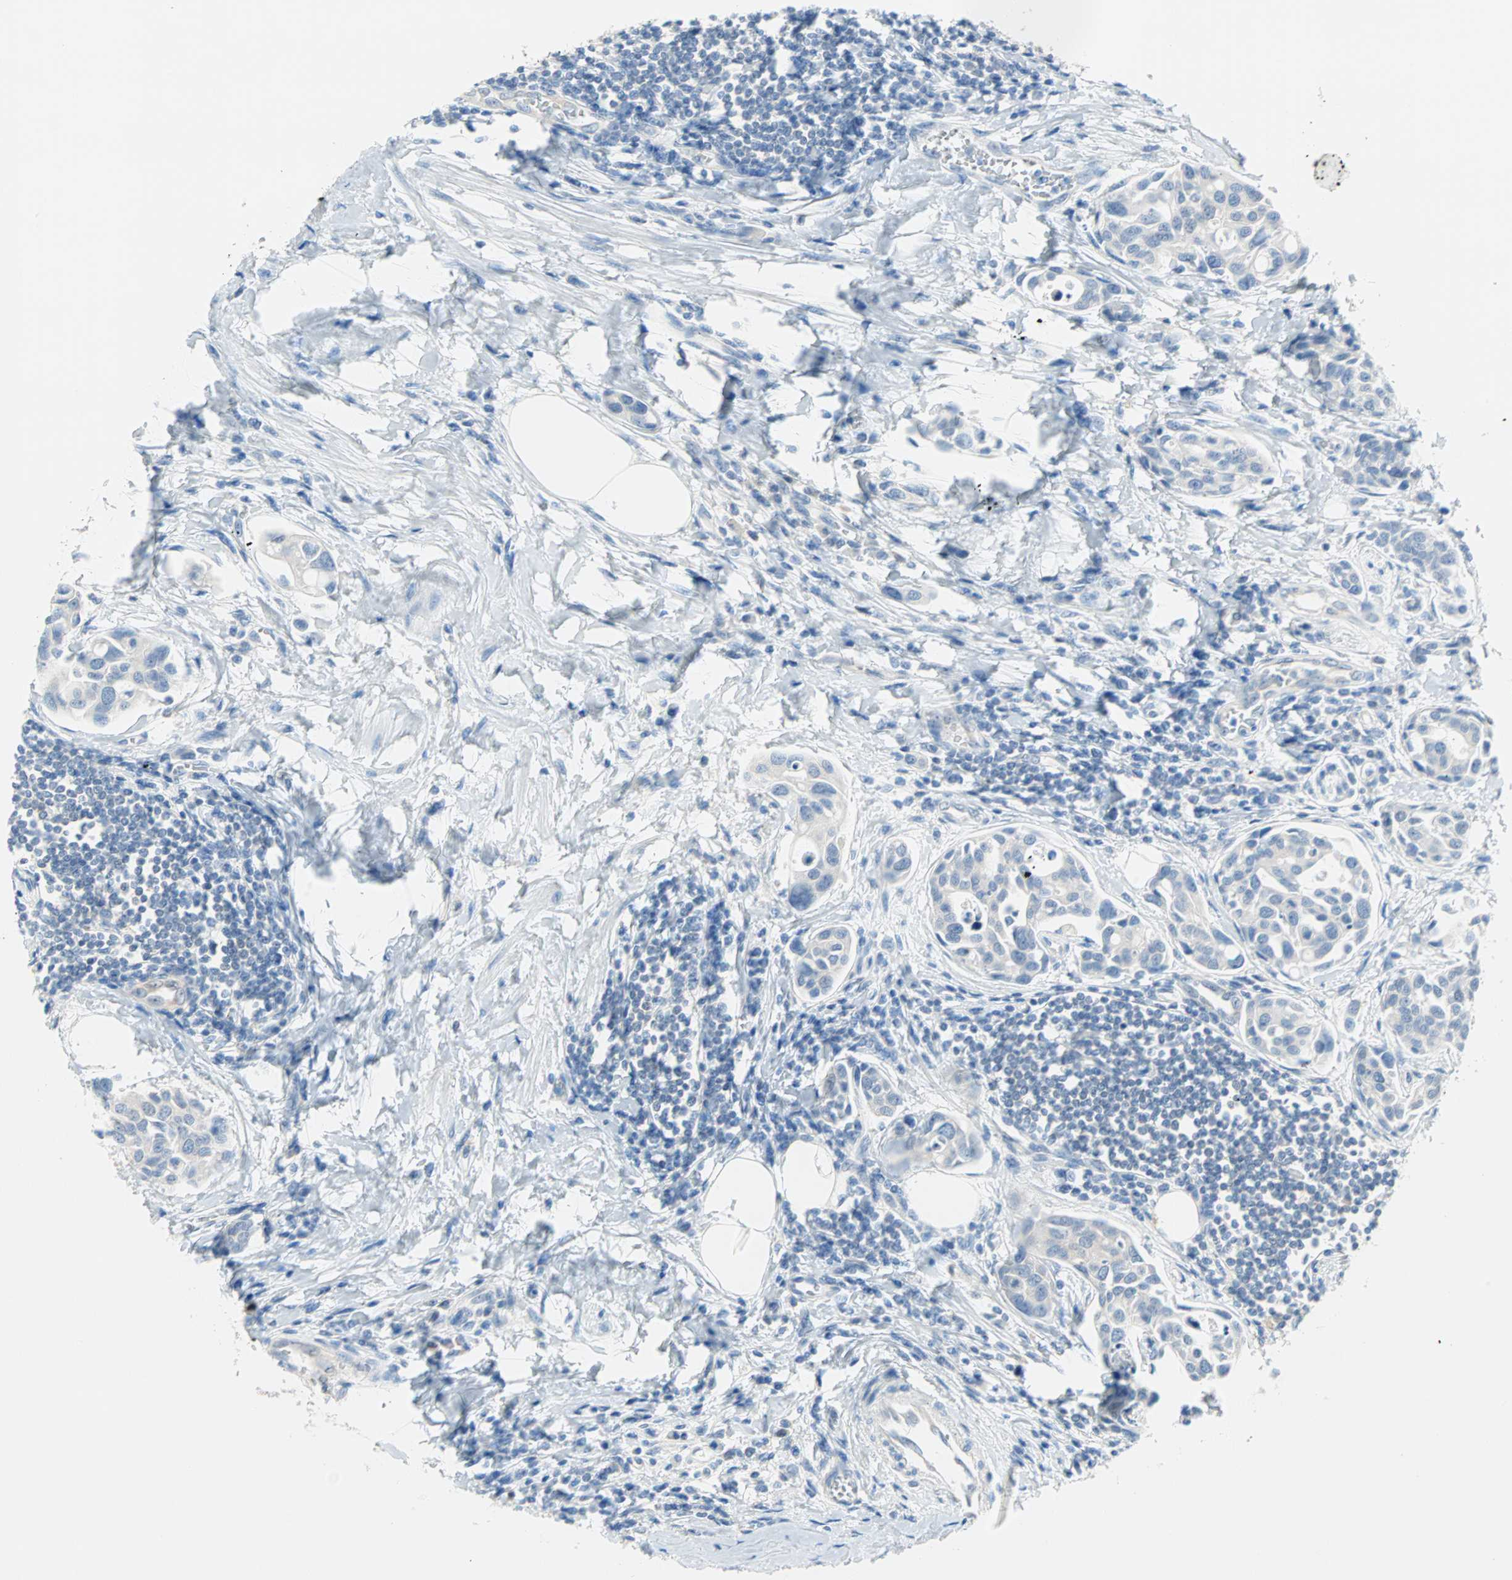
{"staining": {"intensity": "negative", "quantity": "none", "location": "none"}, "tissue": "urothelial cancer", "cell_type": "Tumor cells", "image_type": "cancer", "snomed": [{"axis": "morphology", "description": "Urothelial carcinoma, High grade"}, {"axis": "topography", "description": "Urinary bladder"}], "caption": "Immunohistochemical staining of human urothelial carcinoma (high-grade) displays no significant expression in tumor cells.", "gene": "MPI", "patient": {"sex": "male", "age": 78}}